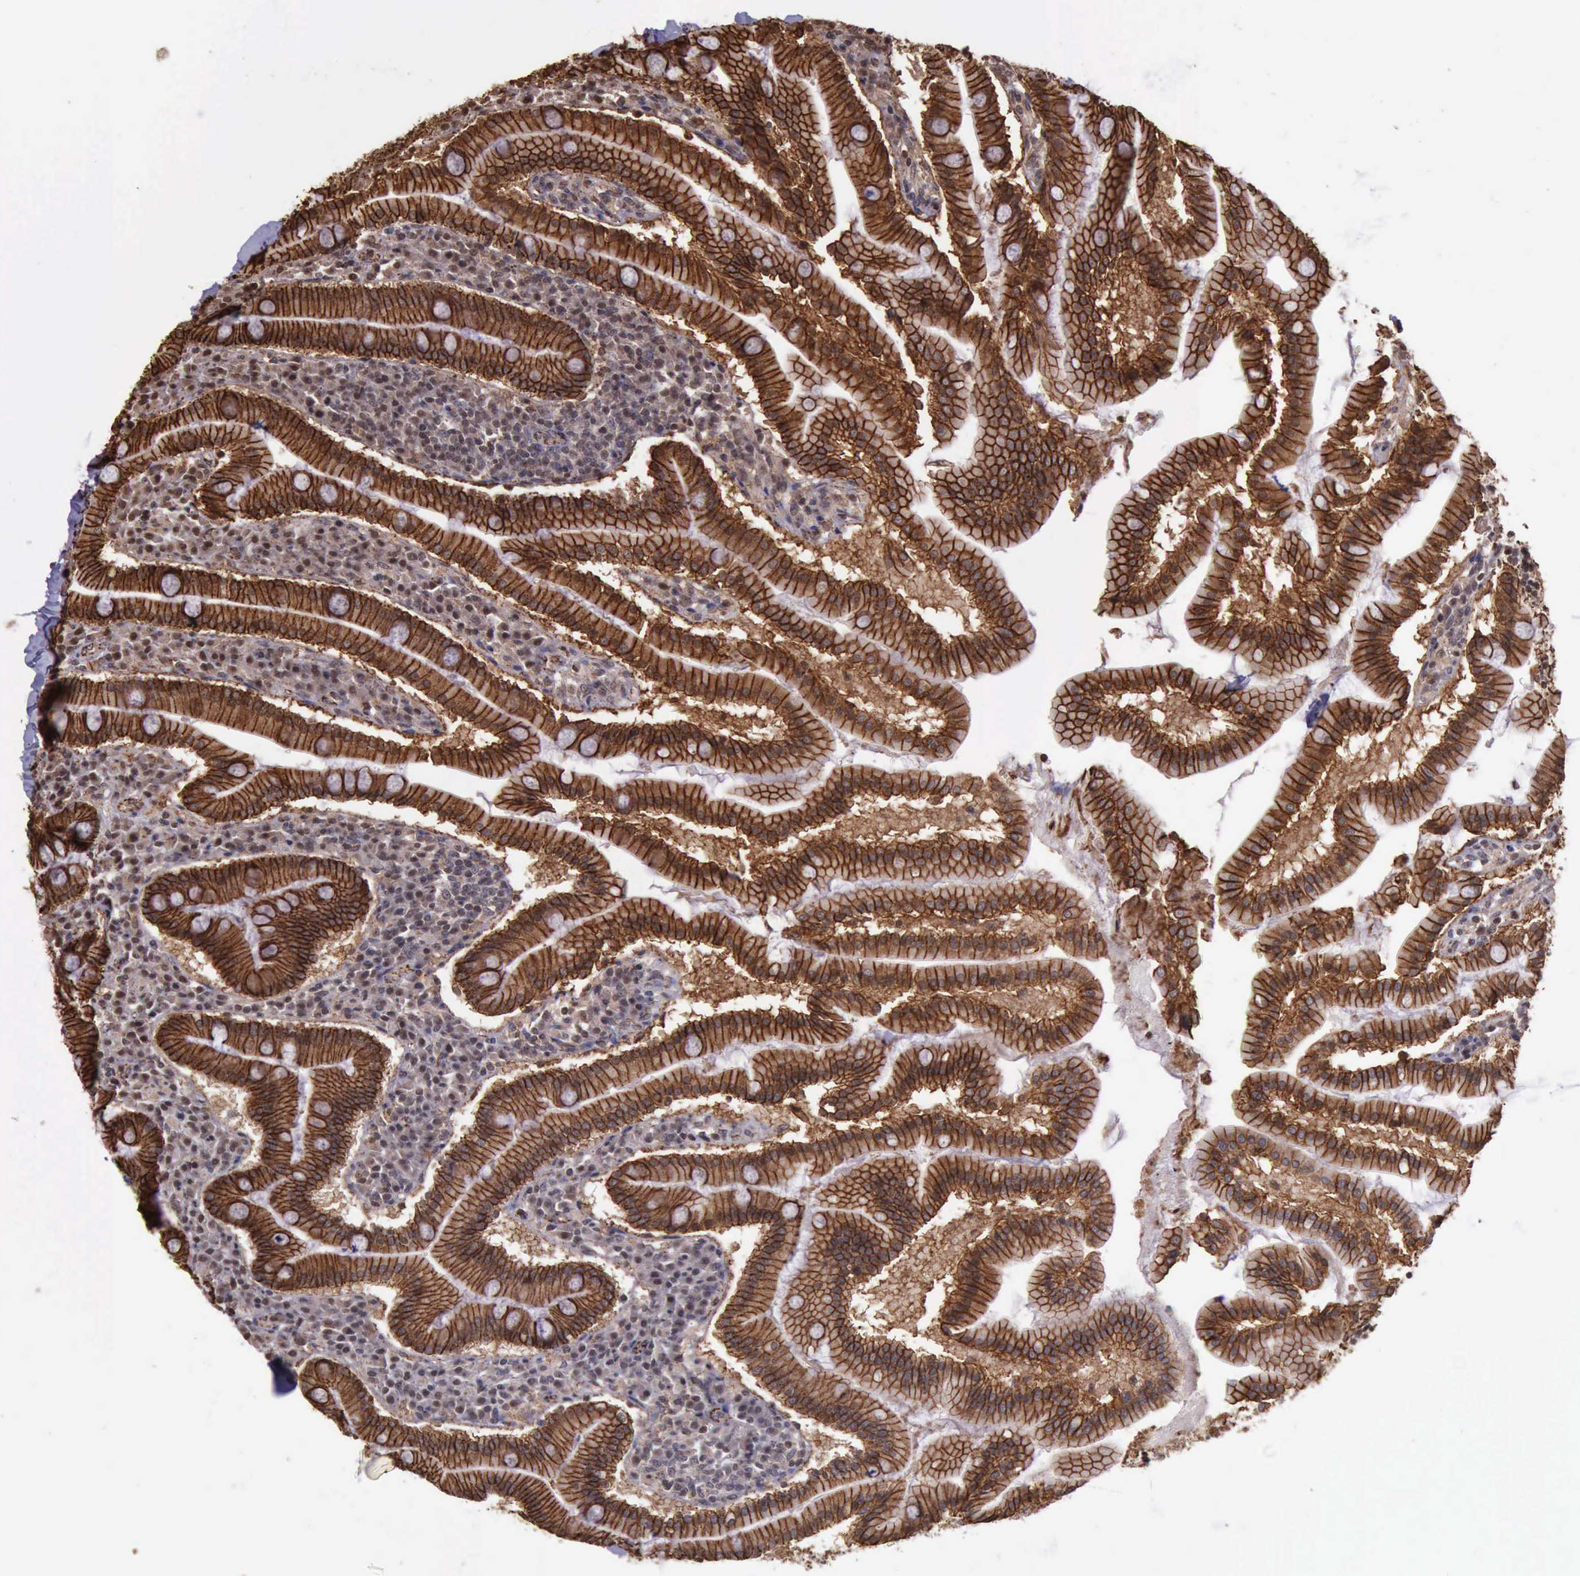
{"staining": {"intensity": "strong", "quantity": ">75%", "location": "cytoplasmic/membranous"}, "tissue": "duodenum", "cell_type": "Glandular cells", "image_type": "normal", "snomed": [{"axis": "morphology", "description": "Normal tissue, NOS"}, {"axis": "topography", "description": "Duodenum"}], "caption": "IHC image of unremarkable human duodenum stained for a protein (brown), which shows high levels of strong cytoplasmic/membranous positivity in approximately >75% of glandular cells.", "gene": "CTNNB1", "patient": {"sex": "male", "age": 50}}